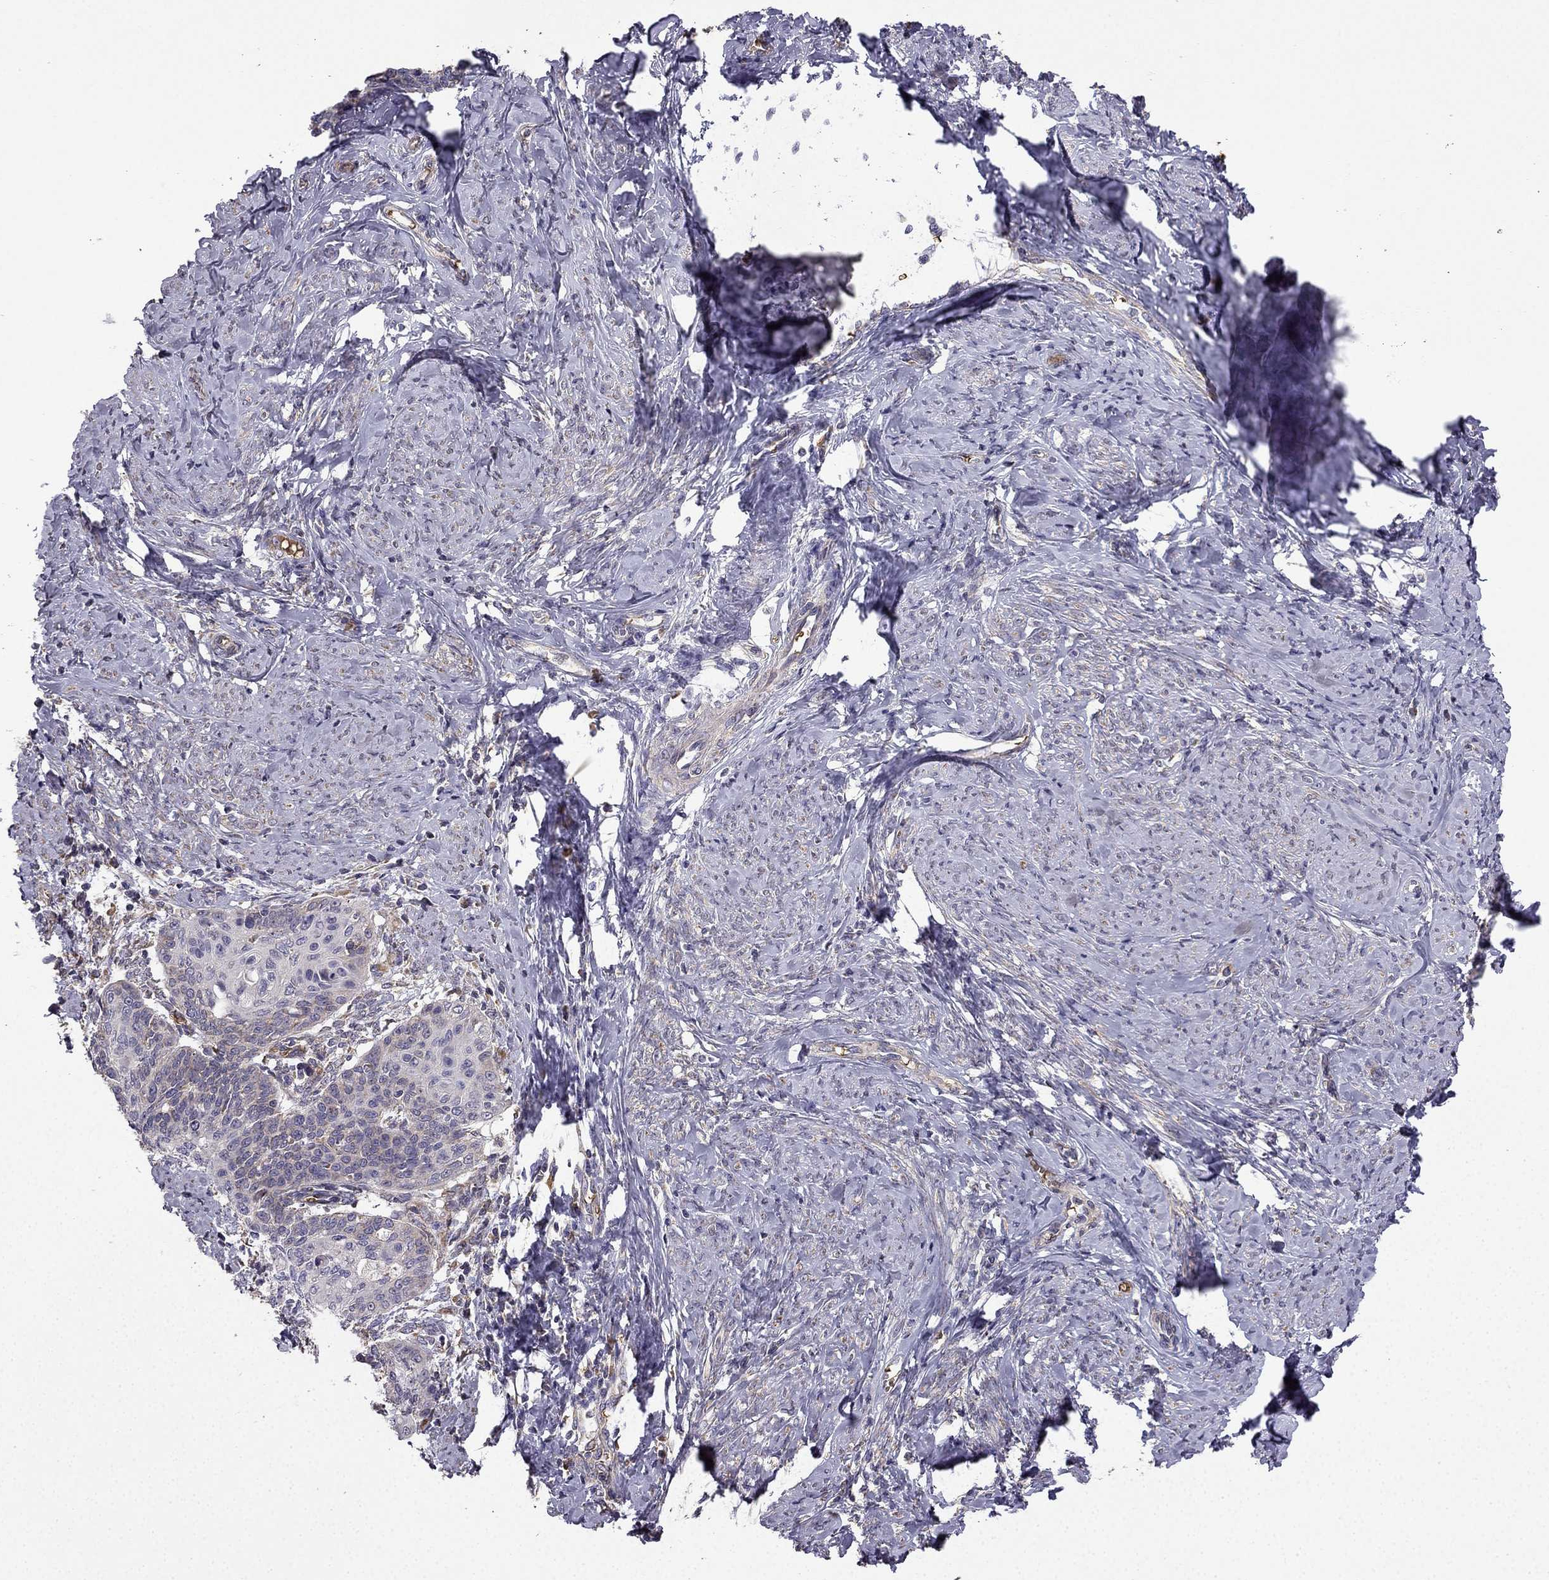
{"staining": {"intensity": "negative", "quantity": "none", "location": "none"}, "tissue": "cervical cancer", "cell_type": "Tumor cells", "image_type": "cancer", "snomed": [{"axis": "morphology", "description": "Normal tissue, NOS"}, {"axis": "morphology", "description": "Squamous cell carcinoma, NOS"}, {"axis": "topography", "description": "Cervix"}], "caption": "There is no significant positivity in tumor cells of cervical cancer (squamous cell carcinoma).", "gene": "B4GALT7", "patient": {"sex": "female", "age": 39}}